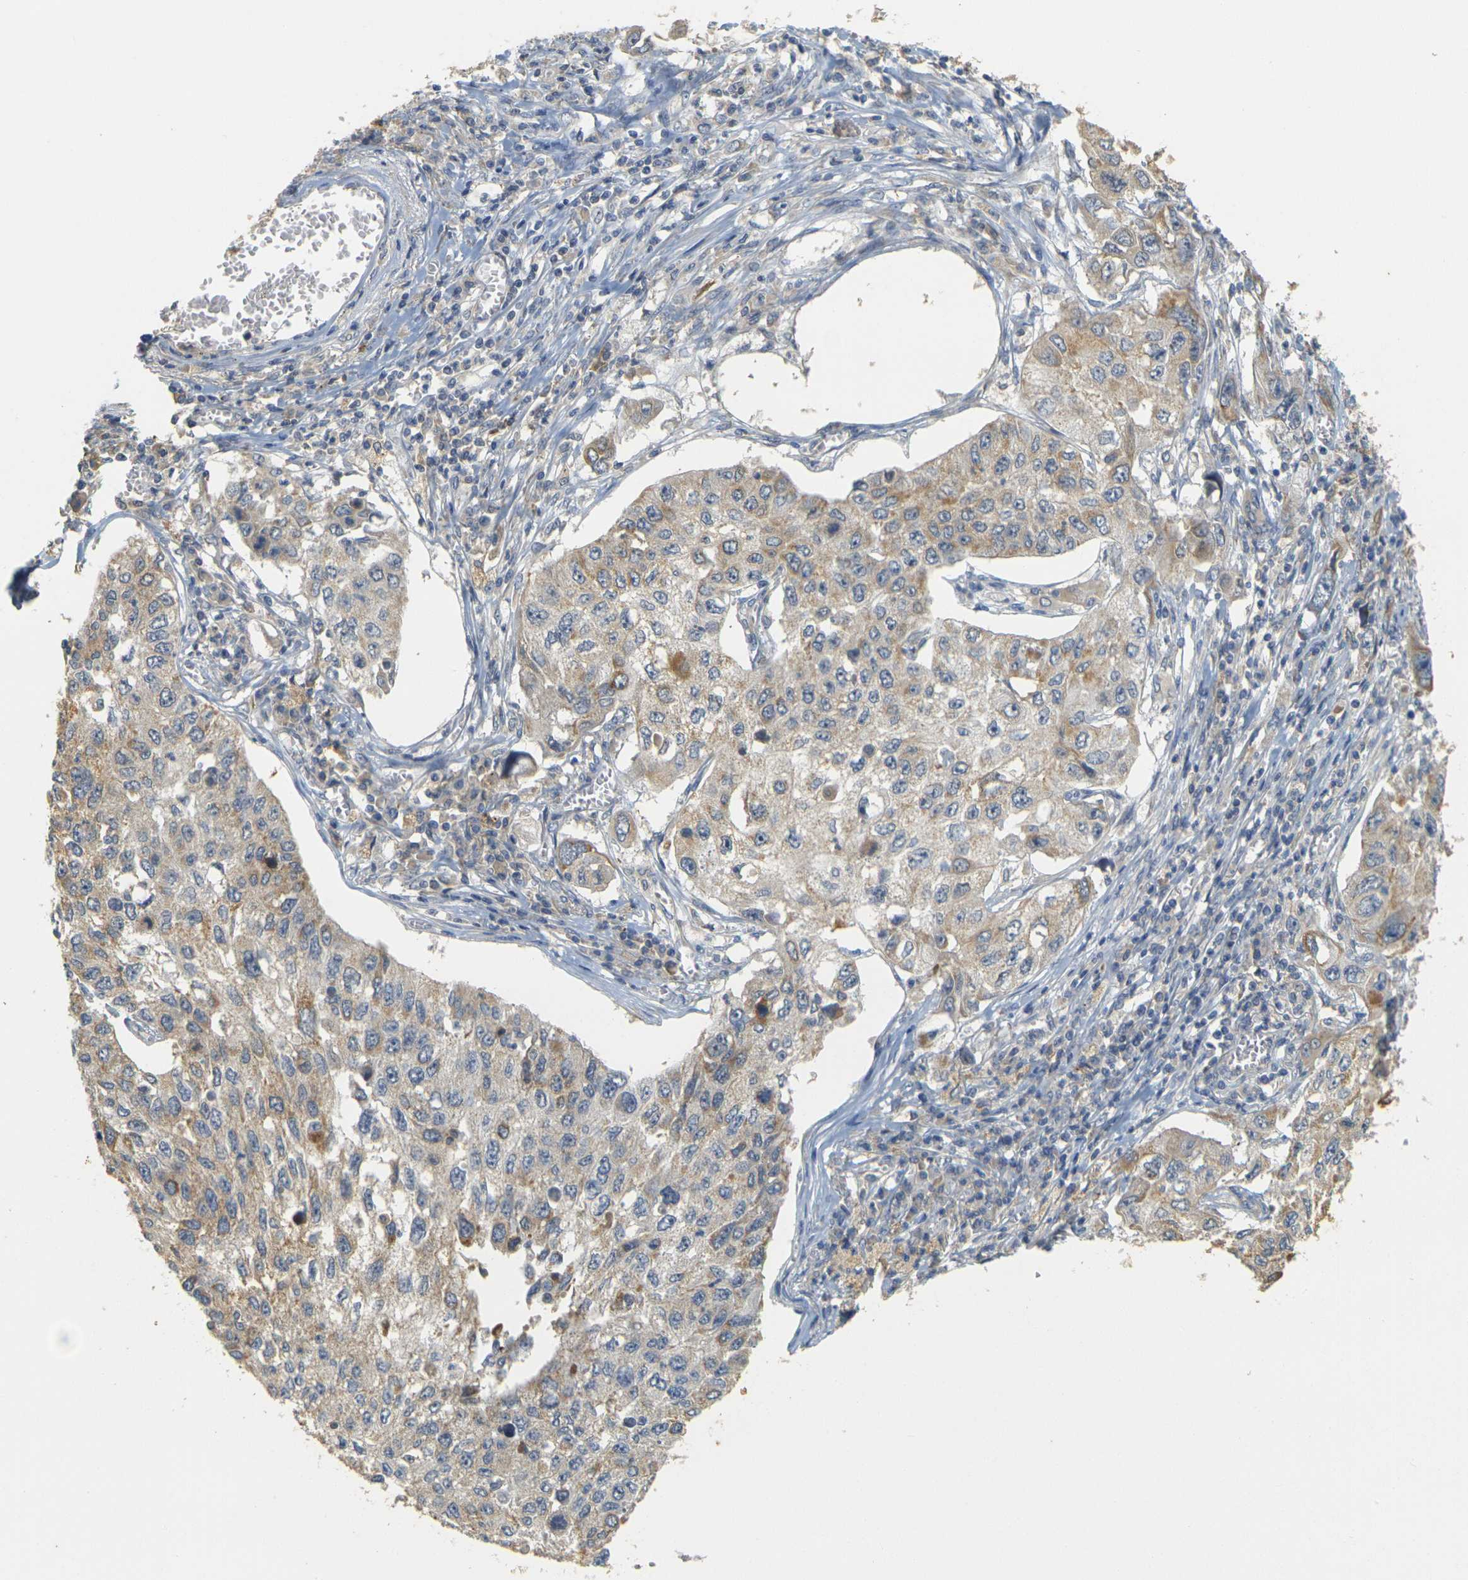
{"staining": {"intensity": "weak", "quantity": ">75%", "location": "cytoplasmic/membranous"}, "tissue": "lung cancer", "cell_type": "Tumor cells", "image_type": "cancer", "snomed": [{"axis": "morphology", "description": "Squamous cell carcinoma, NOS"}, {"axis": "topography", "description": "Lung"}], "caption": "Squamous cell carcinoma (lung) stained with DAB (3,3'-diaminobenzidine) IHC reveals low levels of weak cytoplasmic/membranous staining in about >75% of tumor cells.", "gene": "GDAP1", "patient": {"sex": "male", "age": 71}}